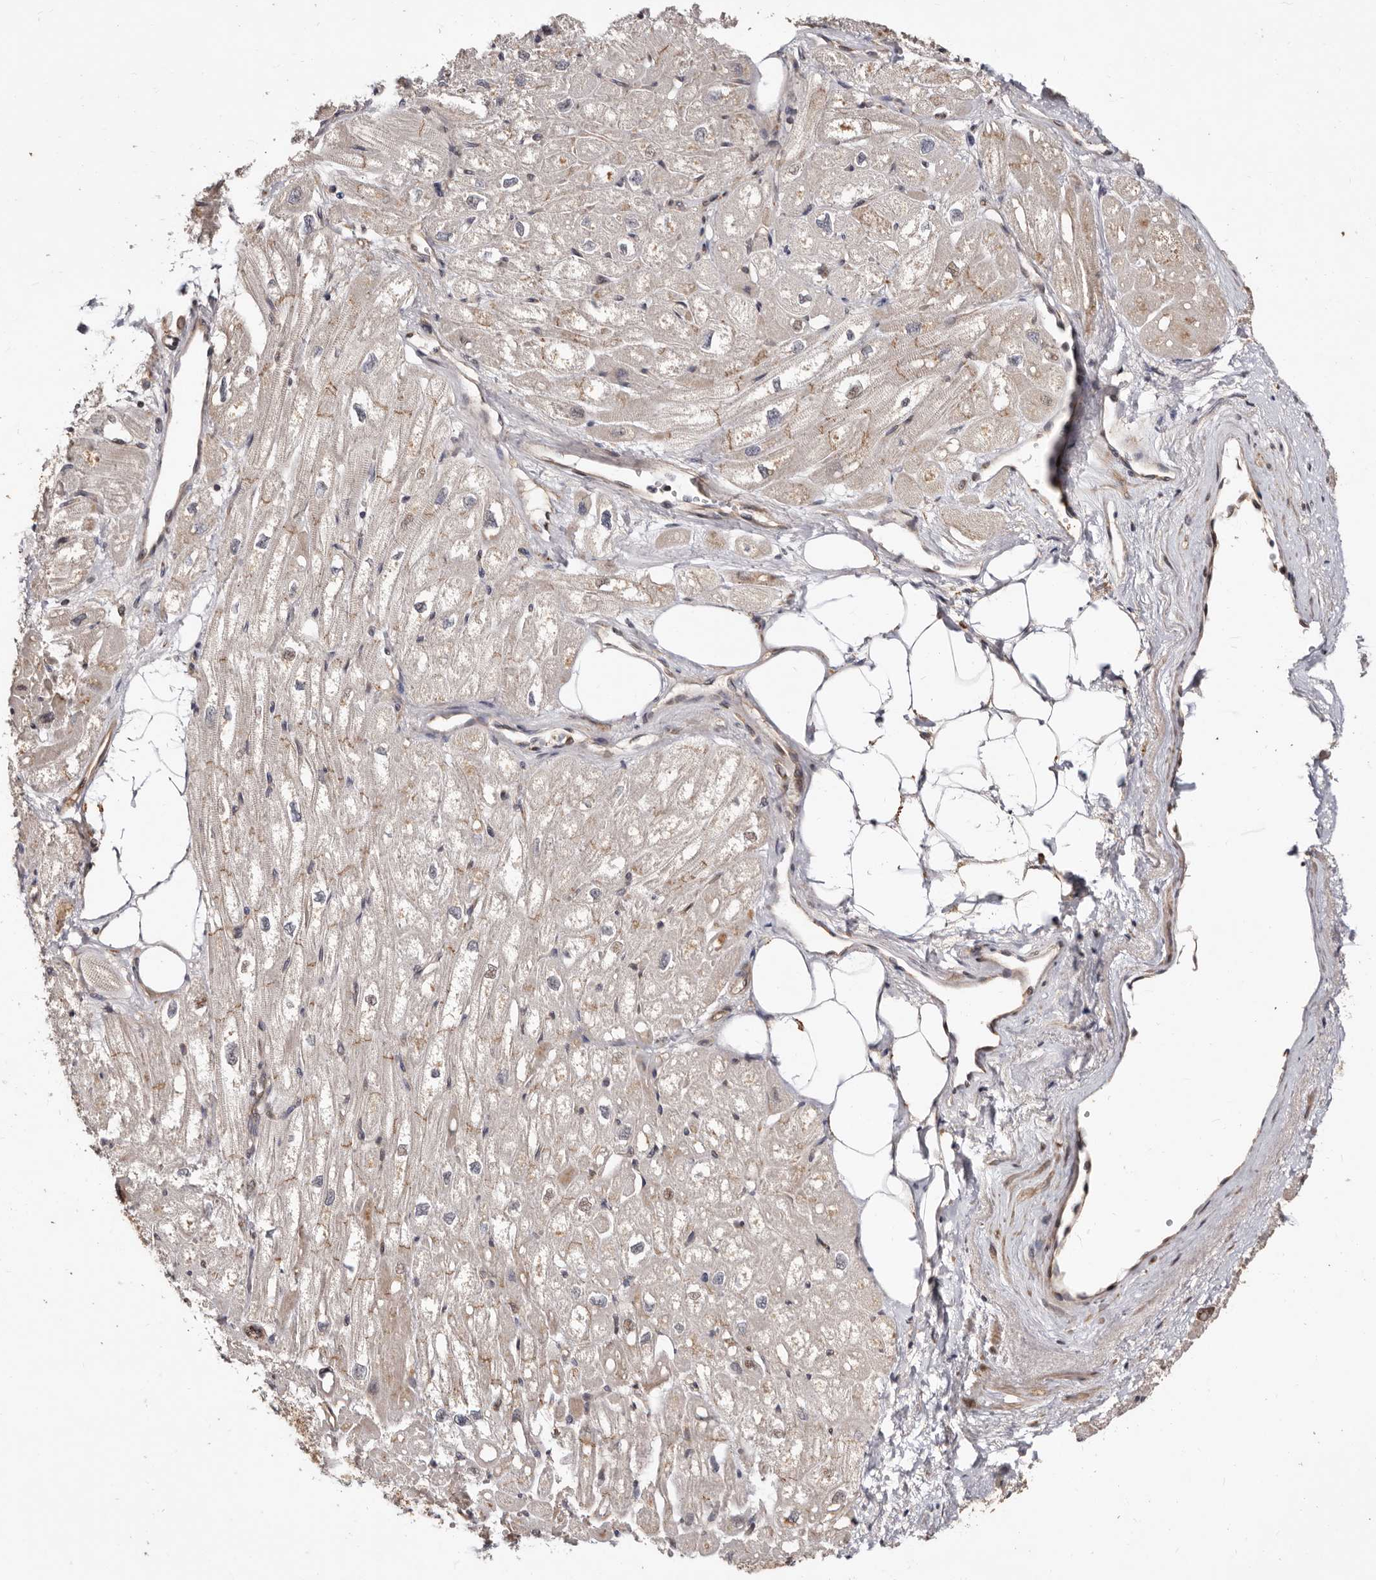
{"staining": {"intensity": "moderate", "quantity": "<25%", "location": "cytoplasmic/membranous"}, "tissue": "heart muscle", "cell_type": "Cardiomyocytes", "image_type": "normal", "snomed": [{"axis": "morphology", "description": "Normal tissue, NOS"}, {"axis": "topography", "description": "Heart"}], "caption": "DAB immunohistochemical staining of benign human heart muscle reveals moderate cytoplasmic/membranous protein positivity in approximately <25% of cardiomyocytes.", "gene": "WEE2", "patient": {"sex": "male", "age": 50}}